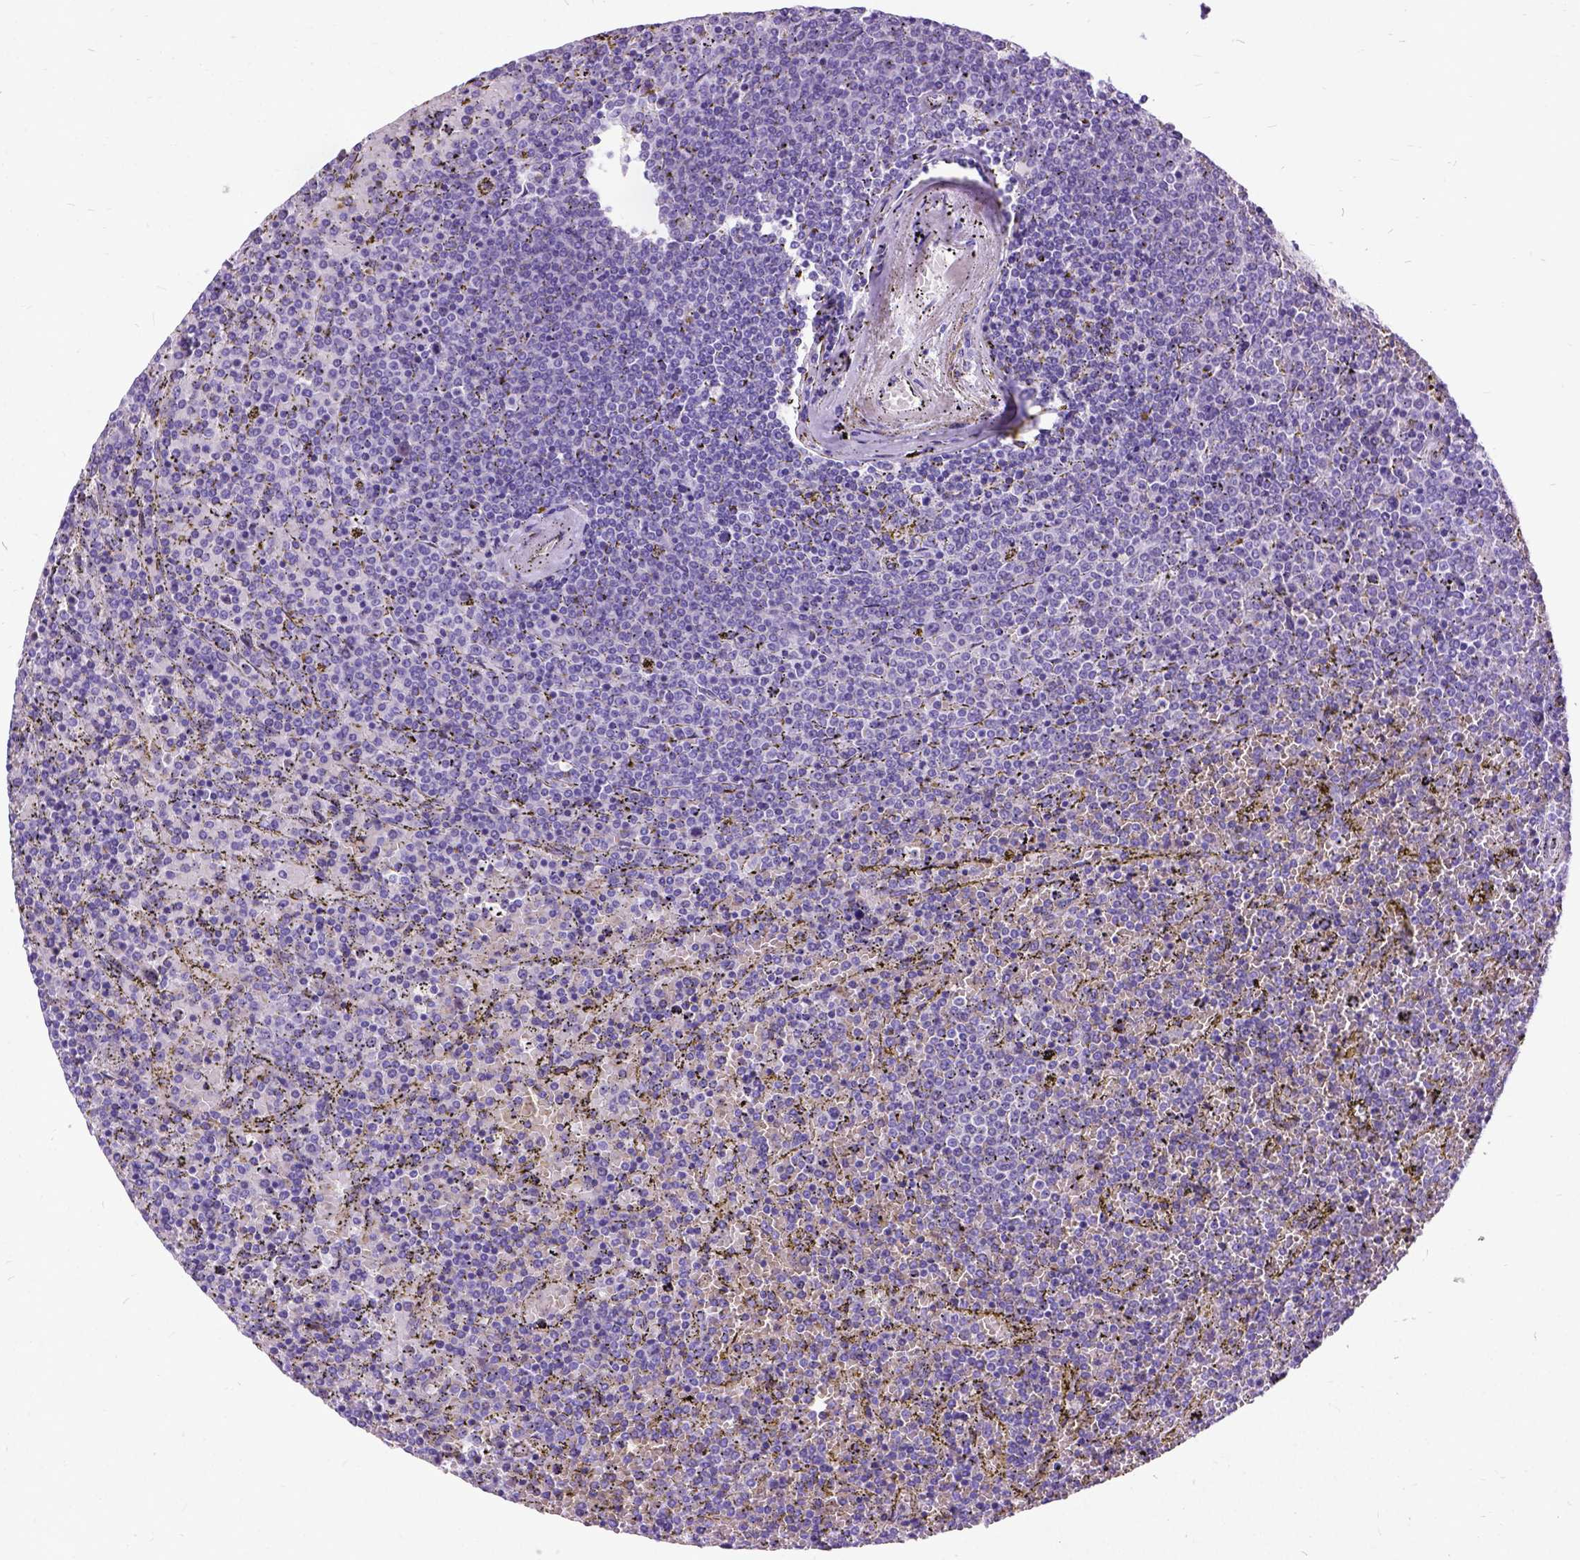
{"staining": {"intensity": "negative", "quantity": "none", "location": "none"}, "tissue": "lymphoma", "cell_type": "Tumor cells", "image_type": "cancer", "snomed": [{"axis": "morphology", "description": "Malignant lymphoma, non-Hodgkin's type, Low grade"}, {"axis": "topography", "description": "Spleen"}], "caption": "There is no significant expression in tumor cells of low-grade malignant lymphoma, non-Hodgkin's type.", "gene": "NEUROD4", "patient": {"sex": "female", "age": 77}}